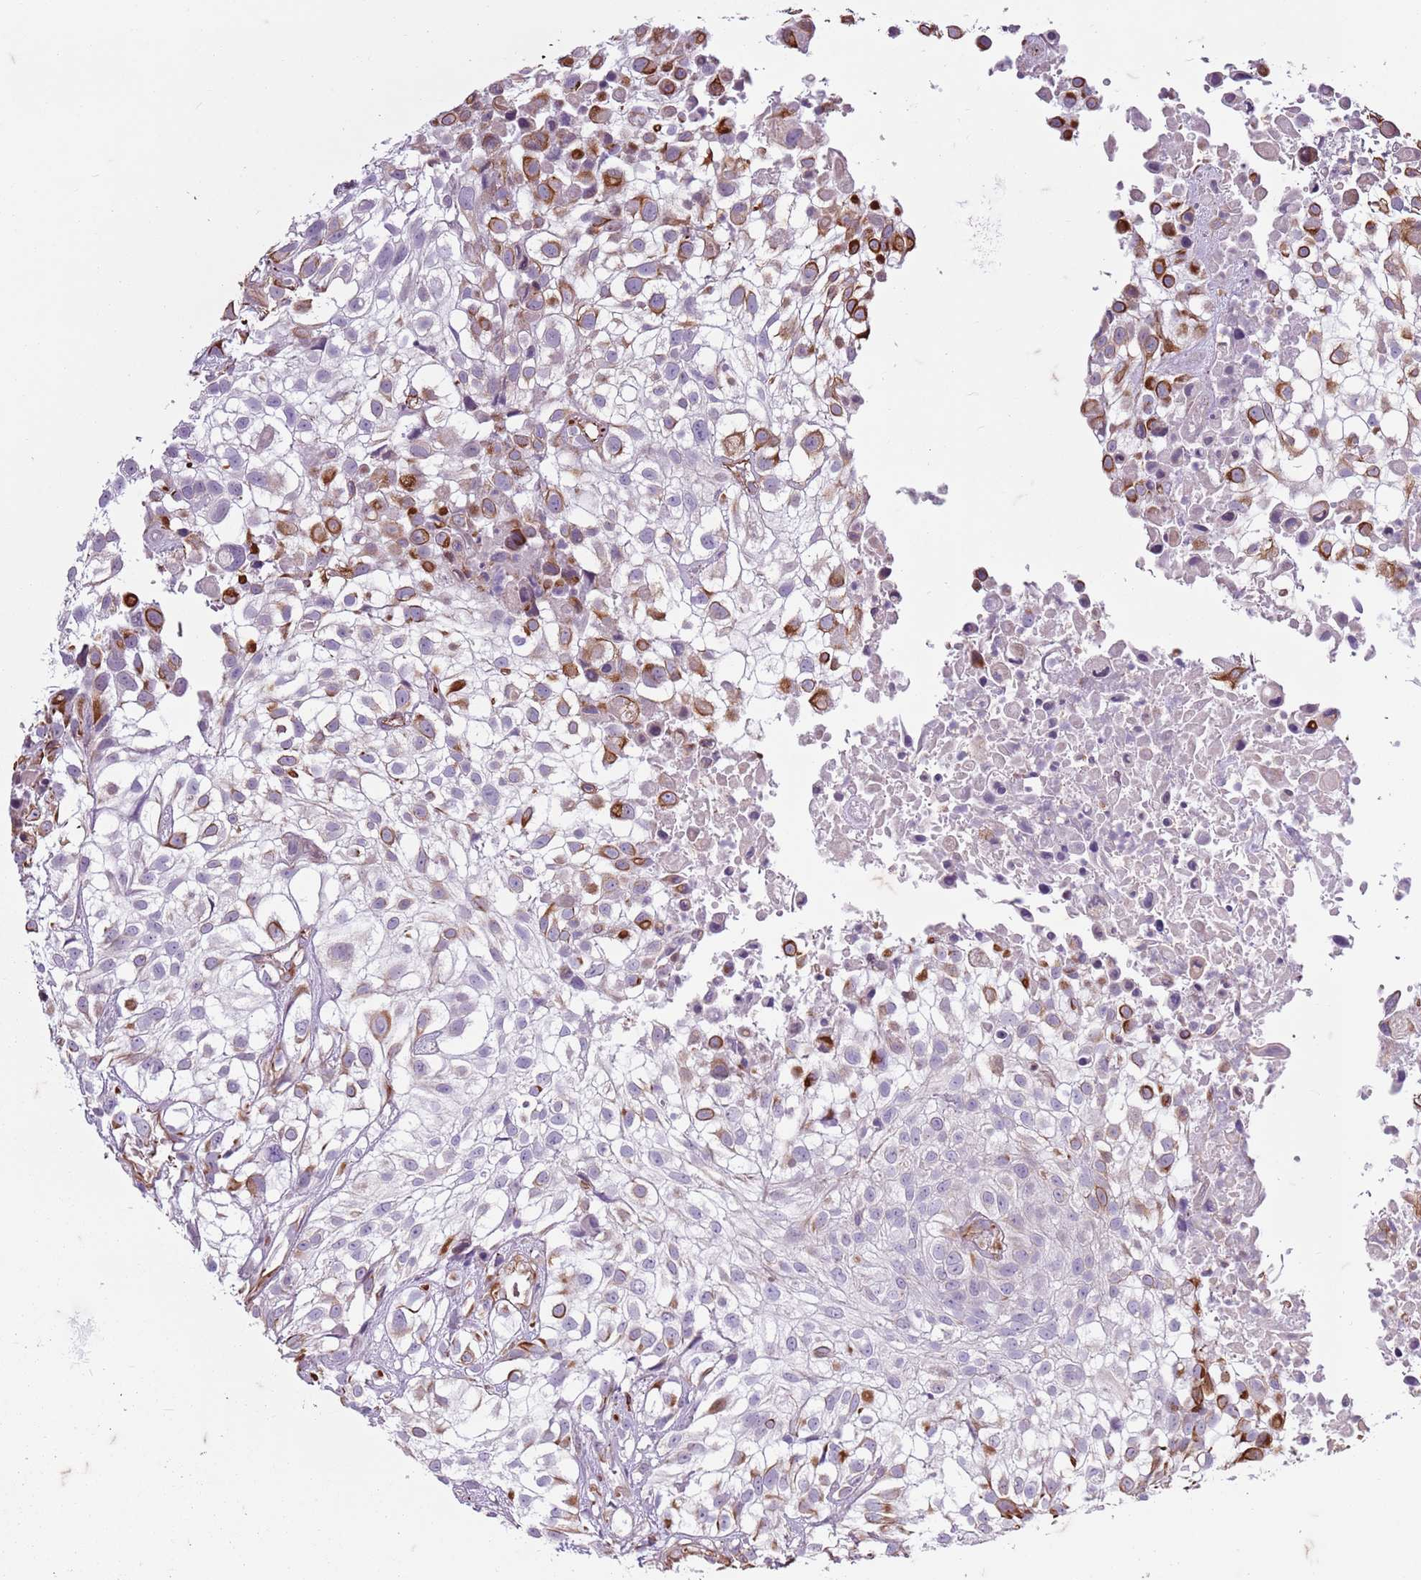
{"staining": {"intensity": "strong", "quantity": "<25%", "location": "cytoplasmic/membranous"}, "tissue": "urothelial cancer", "cell_type": "Tumor cells", "image_type": "cancer", "snomed": [{"axis": "morphology", "description": "Urothelial carcinoma, High grade"}, {"axis": "topography", "description": "Urinary bladder"}], "caption": "DAB immunohistochemical staining of human urothelial cancer displays strong cytoplasmic/membranous protein positivity in about <25% of tumor cells.", "gene": "TAS2R38", "patient": {"sex": "male", "age": 56}}